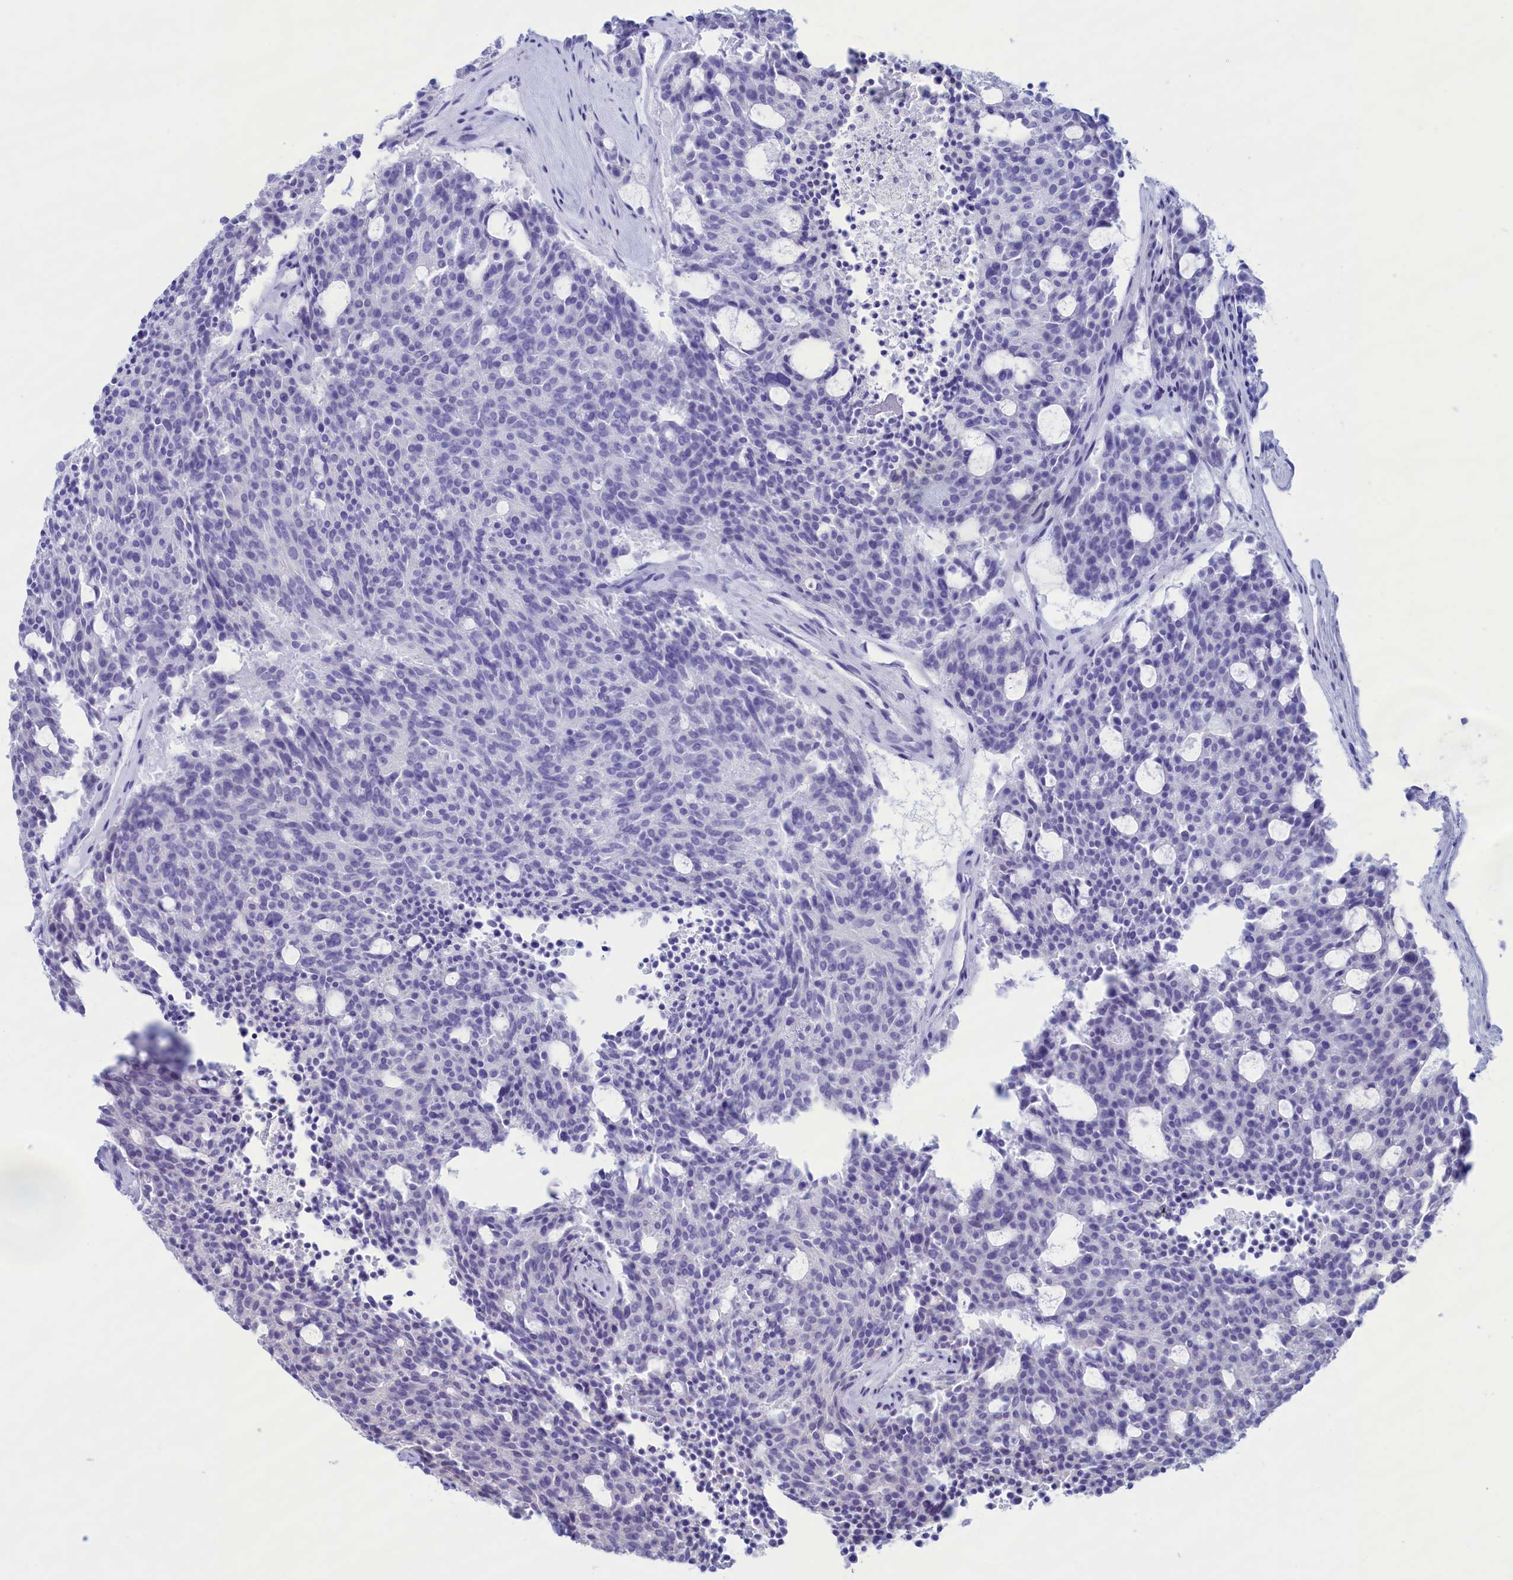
{"staining": {"intensity": "negative", "quantity": "none", "location": "none"}, "tissue": "carcinoid", "cell_type": "Tumor cells", "image_type": "cancer", "snomed": [{"axis": "morphology", "description": "Carcinoid, malignant, NOS"}, {"axis": "topography", "description": "Pancreas"}], "caption": "Histopathology image shows no significant protein expression in tumor cells of malignant carcinoid. (Stains: DAB (3,3'-diaminobenzidine) IHC with hematoxylin counter stain, Microscopy: brightfield microscopy at high magnification).", "gene": "MPV17L2", "patient": {"sex": "female", "age": 54}}